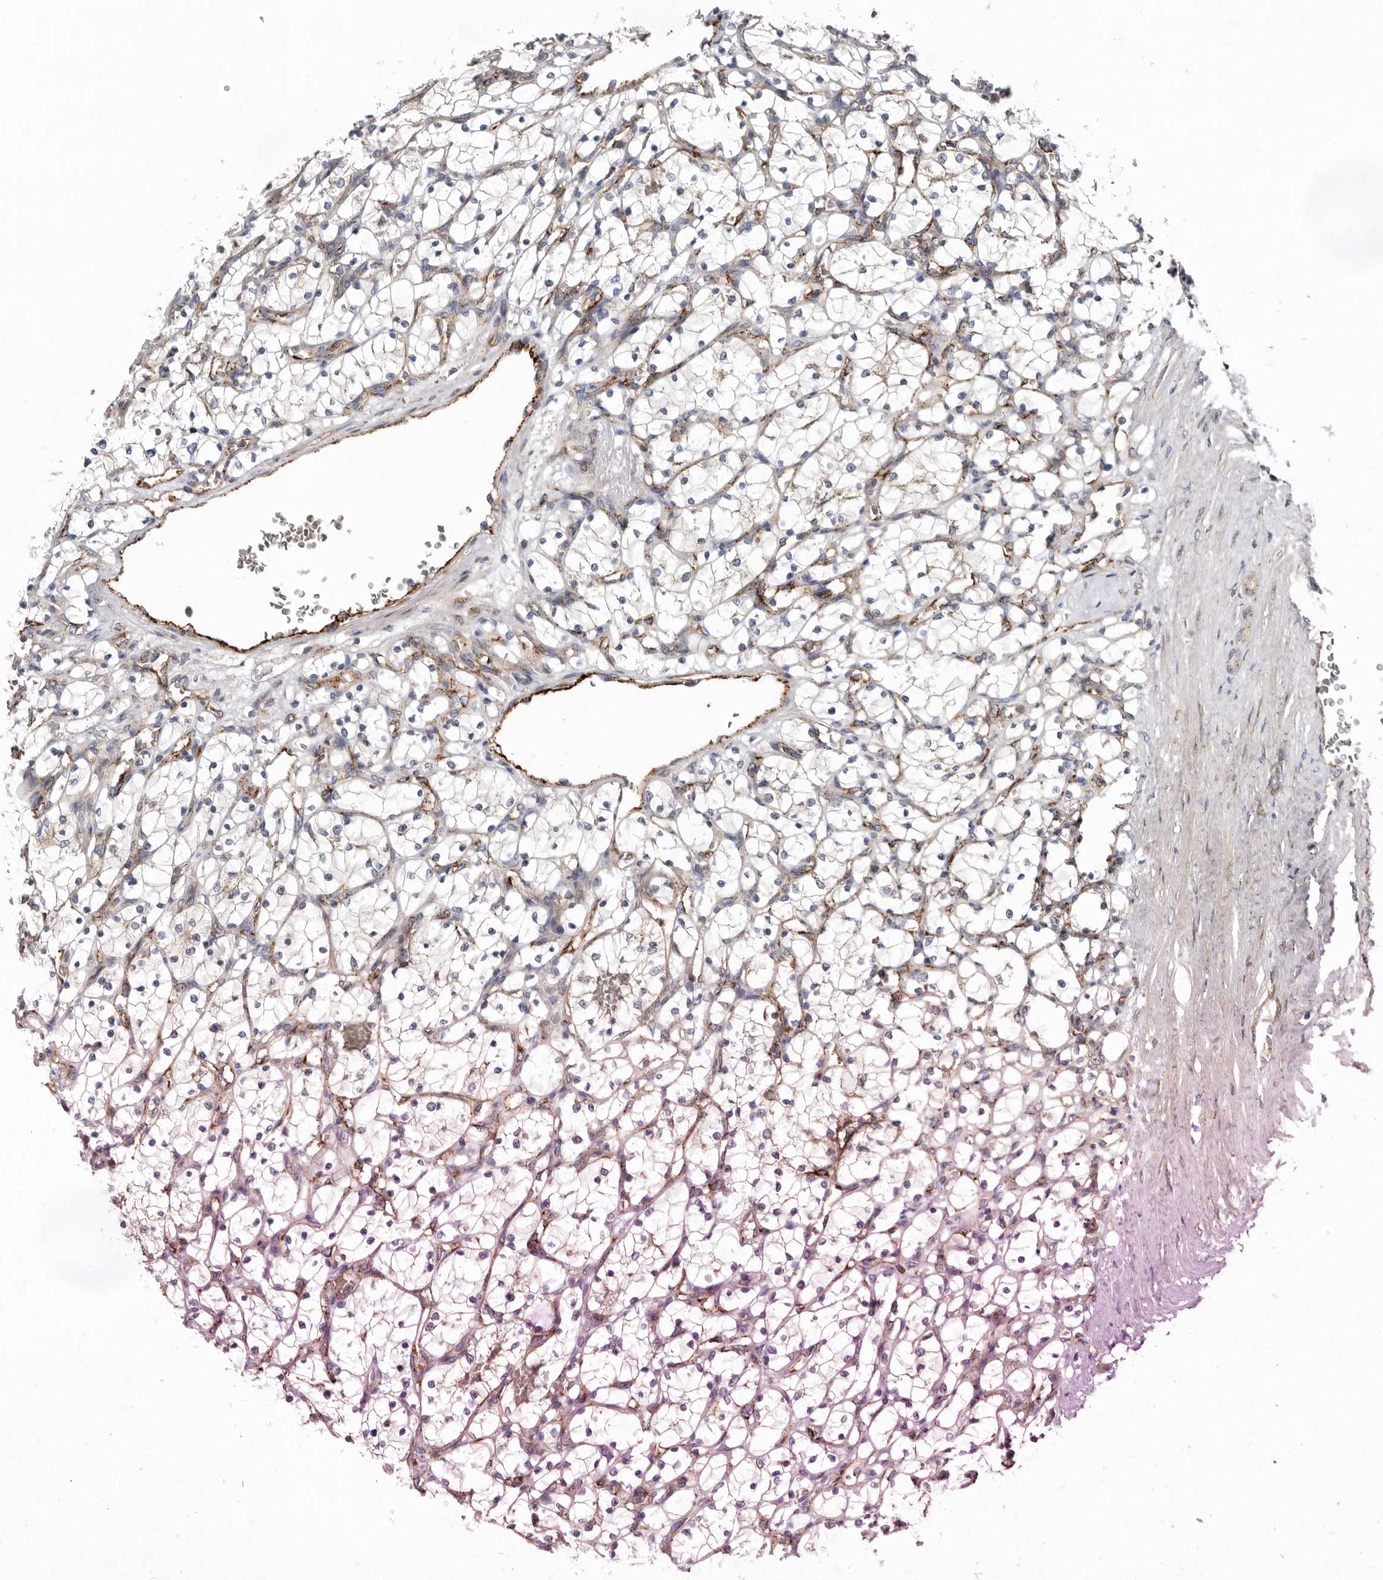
{"staining": {"intensity": "weak", "quantity": "25%-75%", "location": "cytoplasmic/membranous"}, "tissue": "renal cancer", "cell_type": "Tumor cells", "image_type": "cancer", "snomed": [{"axis": "morphology", "description": "Adenocarcinoma, NOS"}, {"axis": "topography", "description": "Kidney"}], "caption": "The image exhibits immunohistochemical staining of renal cancer. There is weak cytoplasmic/membranous expression is appreciated in about 25%-75% of tumor cells. The staining was performed using DAB to visualize the protein expression in brown, while the nuclei were stained in blue with hematoxylin (Magnification: 20x).", "gene": "LUZP1", "patient": {"sex": "female", "age": 69}}